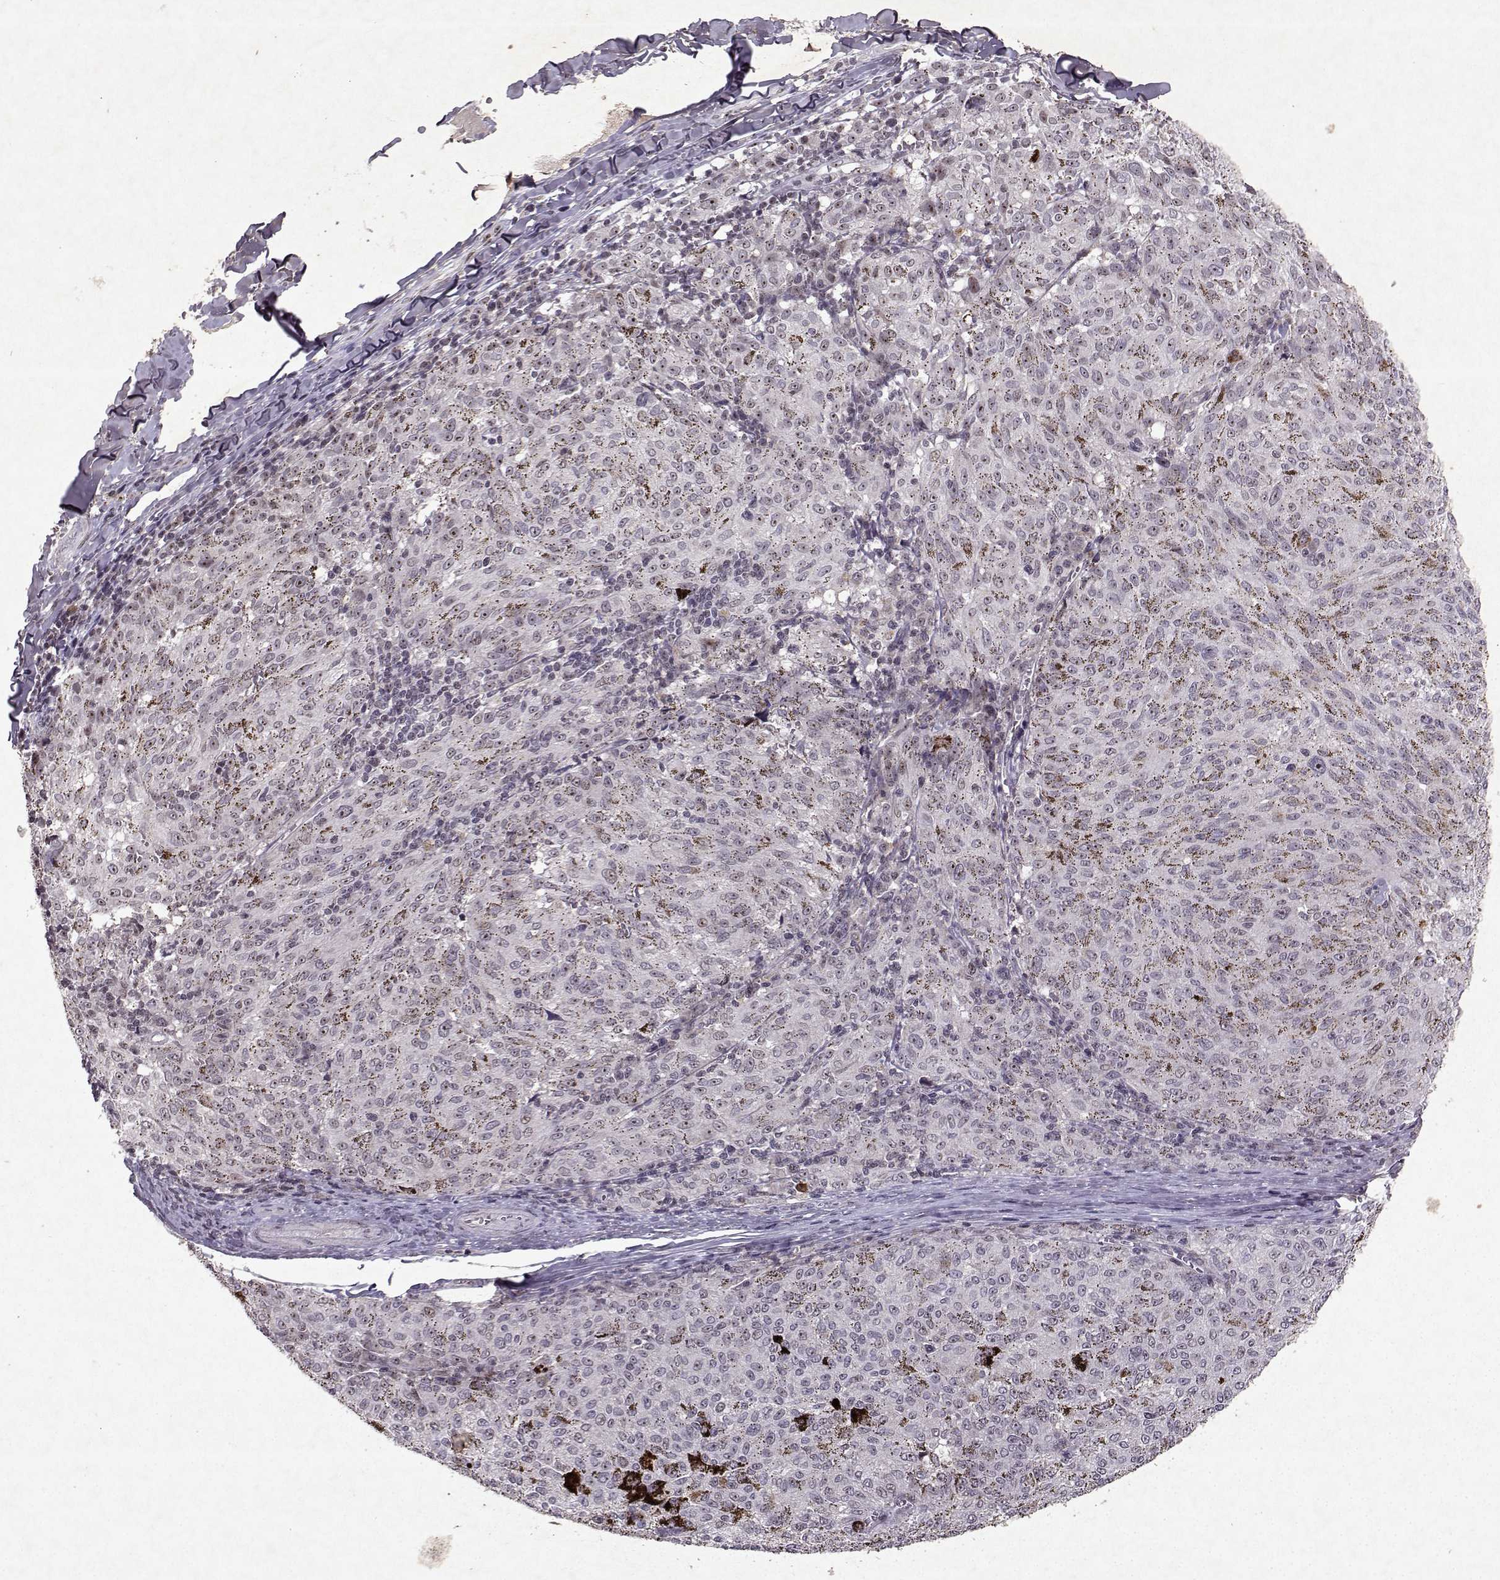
{"staining": {"intensity": "negative", "quantity": "none", "location": "none"}, "tissue": "melanoma", "cell_type": "Tumor cells", "image_type": "cancer", "snomed": [{"axis": "morphology", "description": "Malignant melanoma, NOS"}, {"axis": "topography", "description": "Skin"}], "caption": "Tumor cells show no significant protein positivity in malignant melanoma.", "gene": "DDX56", "patient": {"sex": "female", "age": 72}}